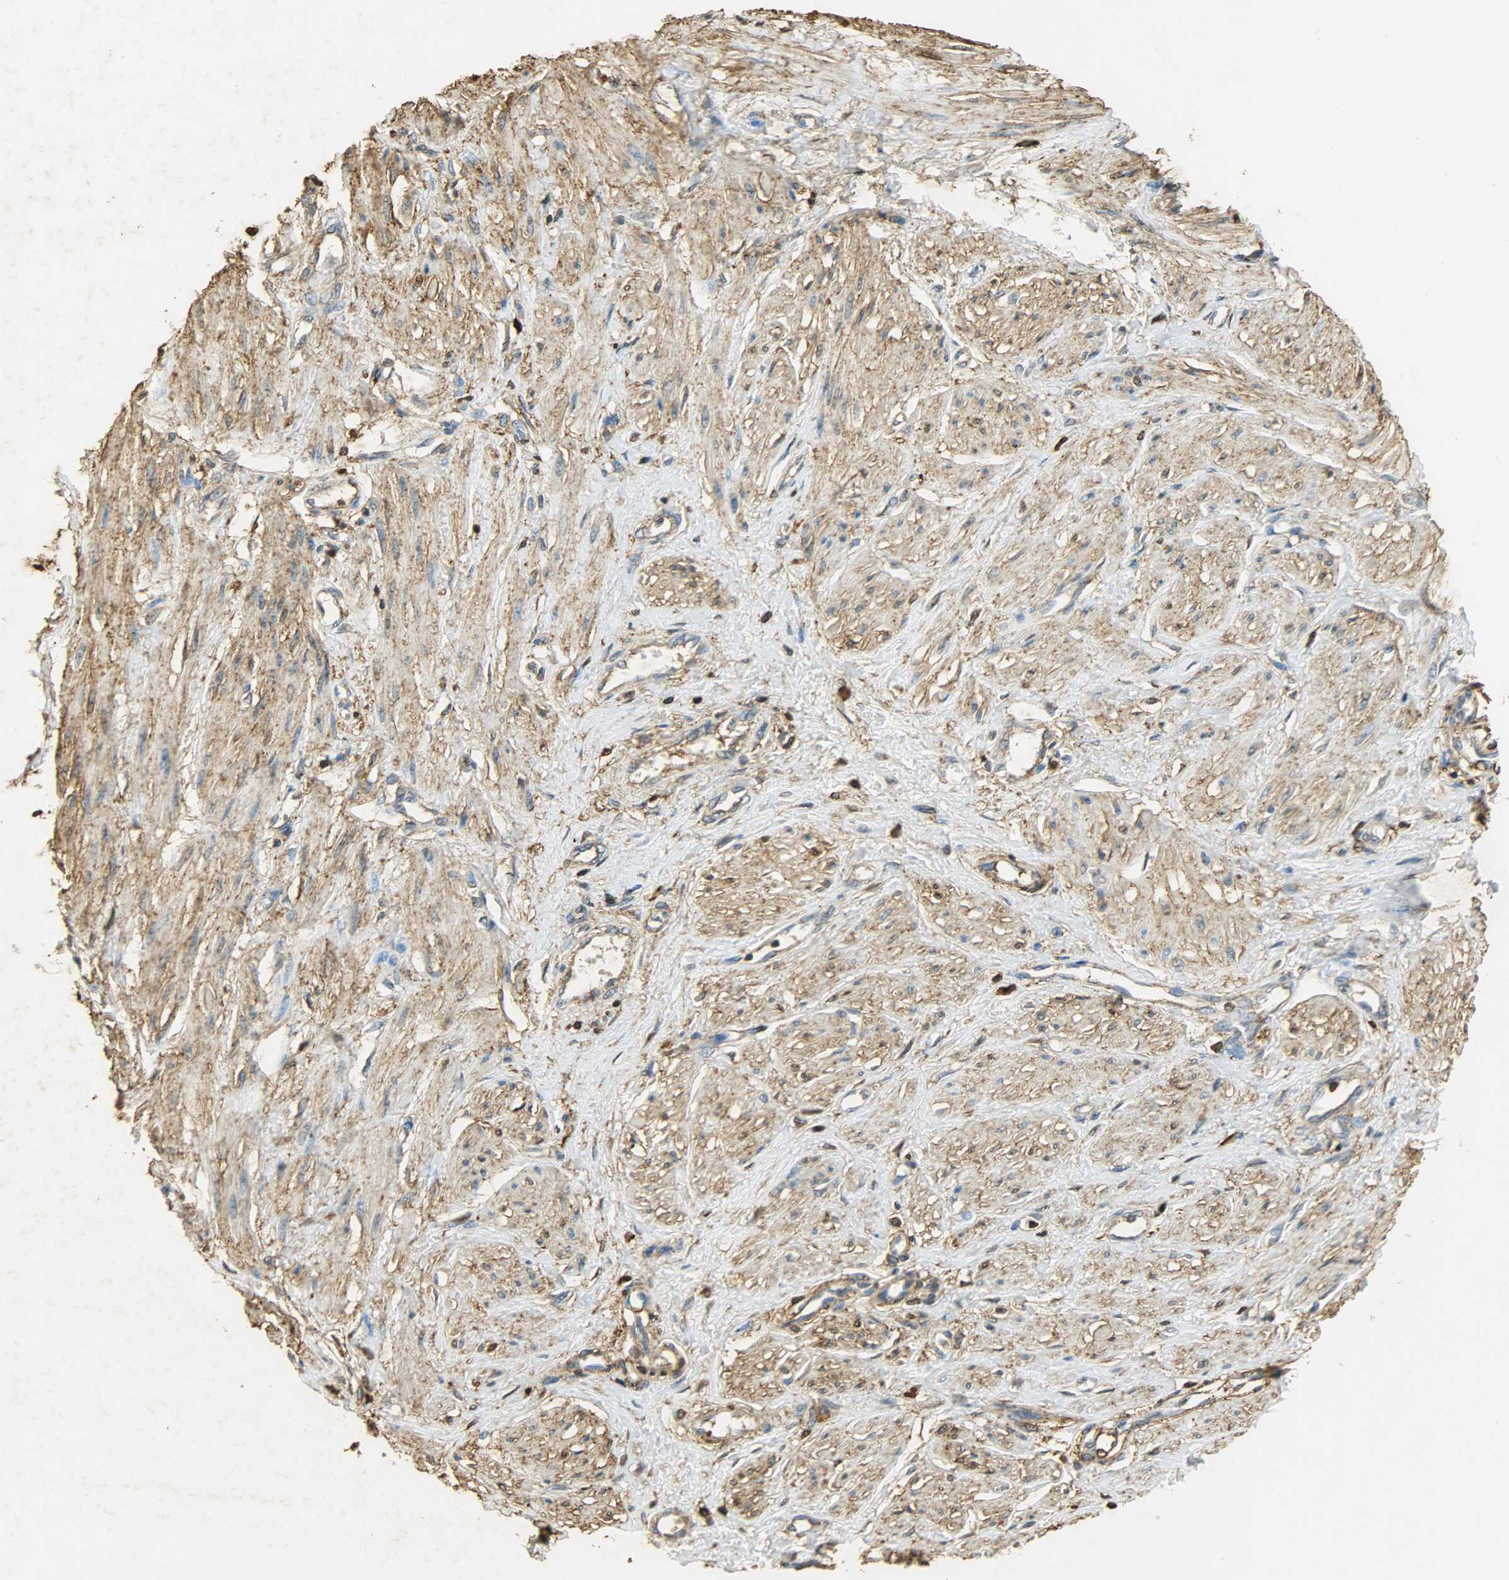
{"staining": {"intensity": "moderate", "quantity": ">75%", "location": "cytoplasmic/membranous"}, "tissue": "smooth muscle", "cell_type": "Smooth muscle cells", "image_type": "normal", "snomed": [{"axis": "morphology", "description": "Normal tissue, NOS"}, {"axis": "topography", "description": "Smooth muscle"}, {"axis": "topography", "description": "Uterus"}], "caption": "This micrograph shows IHC staining of normal human smooth muscle, with medium moderate cytoplasmic/membranous positivity in about >75% of smooth muscle cells.", "gene": "ANXA6", "patient": {"sex": "female", "age": 39}}